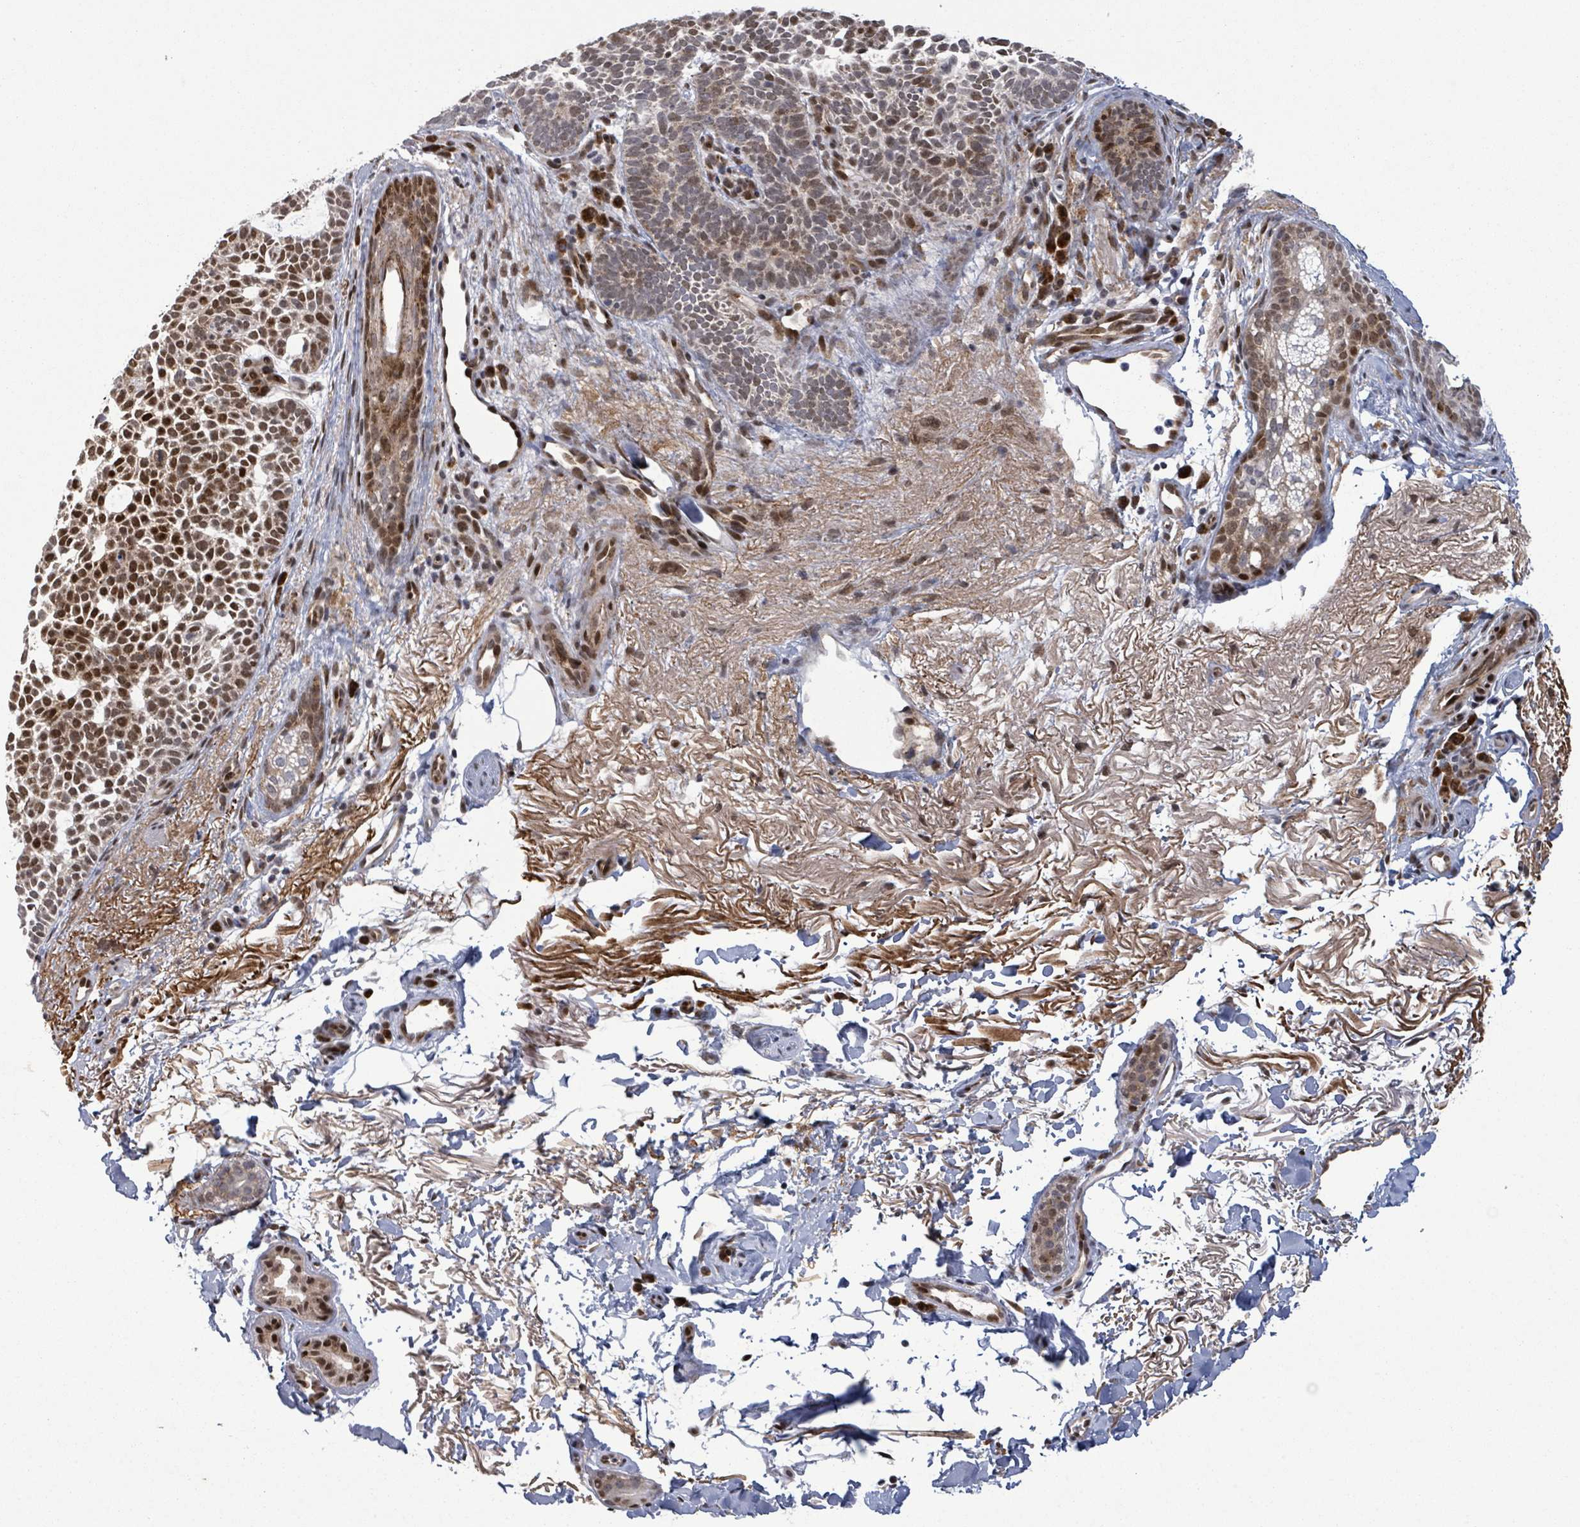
{"staining": {"intensity": "moderate", "quantity": ">75%", "location": "nuclear"}, "tissue": "skin cancer", "cell_type": "Tumor cells", "image_type": "cancer", "snomed": [{"axis": "morphology", "description": "Basal cell carcinoma"}, {"axis": "topography", "description": "Skin"}], "caption": "This micrograph reveals IHC staining of skin cancer (basal cell carcinoma), with medium moderate nuclear positivity in about >75% of tumor cells.", "gene": "TUSC1", "patient": {"sex": "female", "age": 77}}